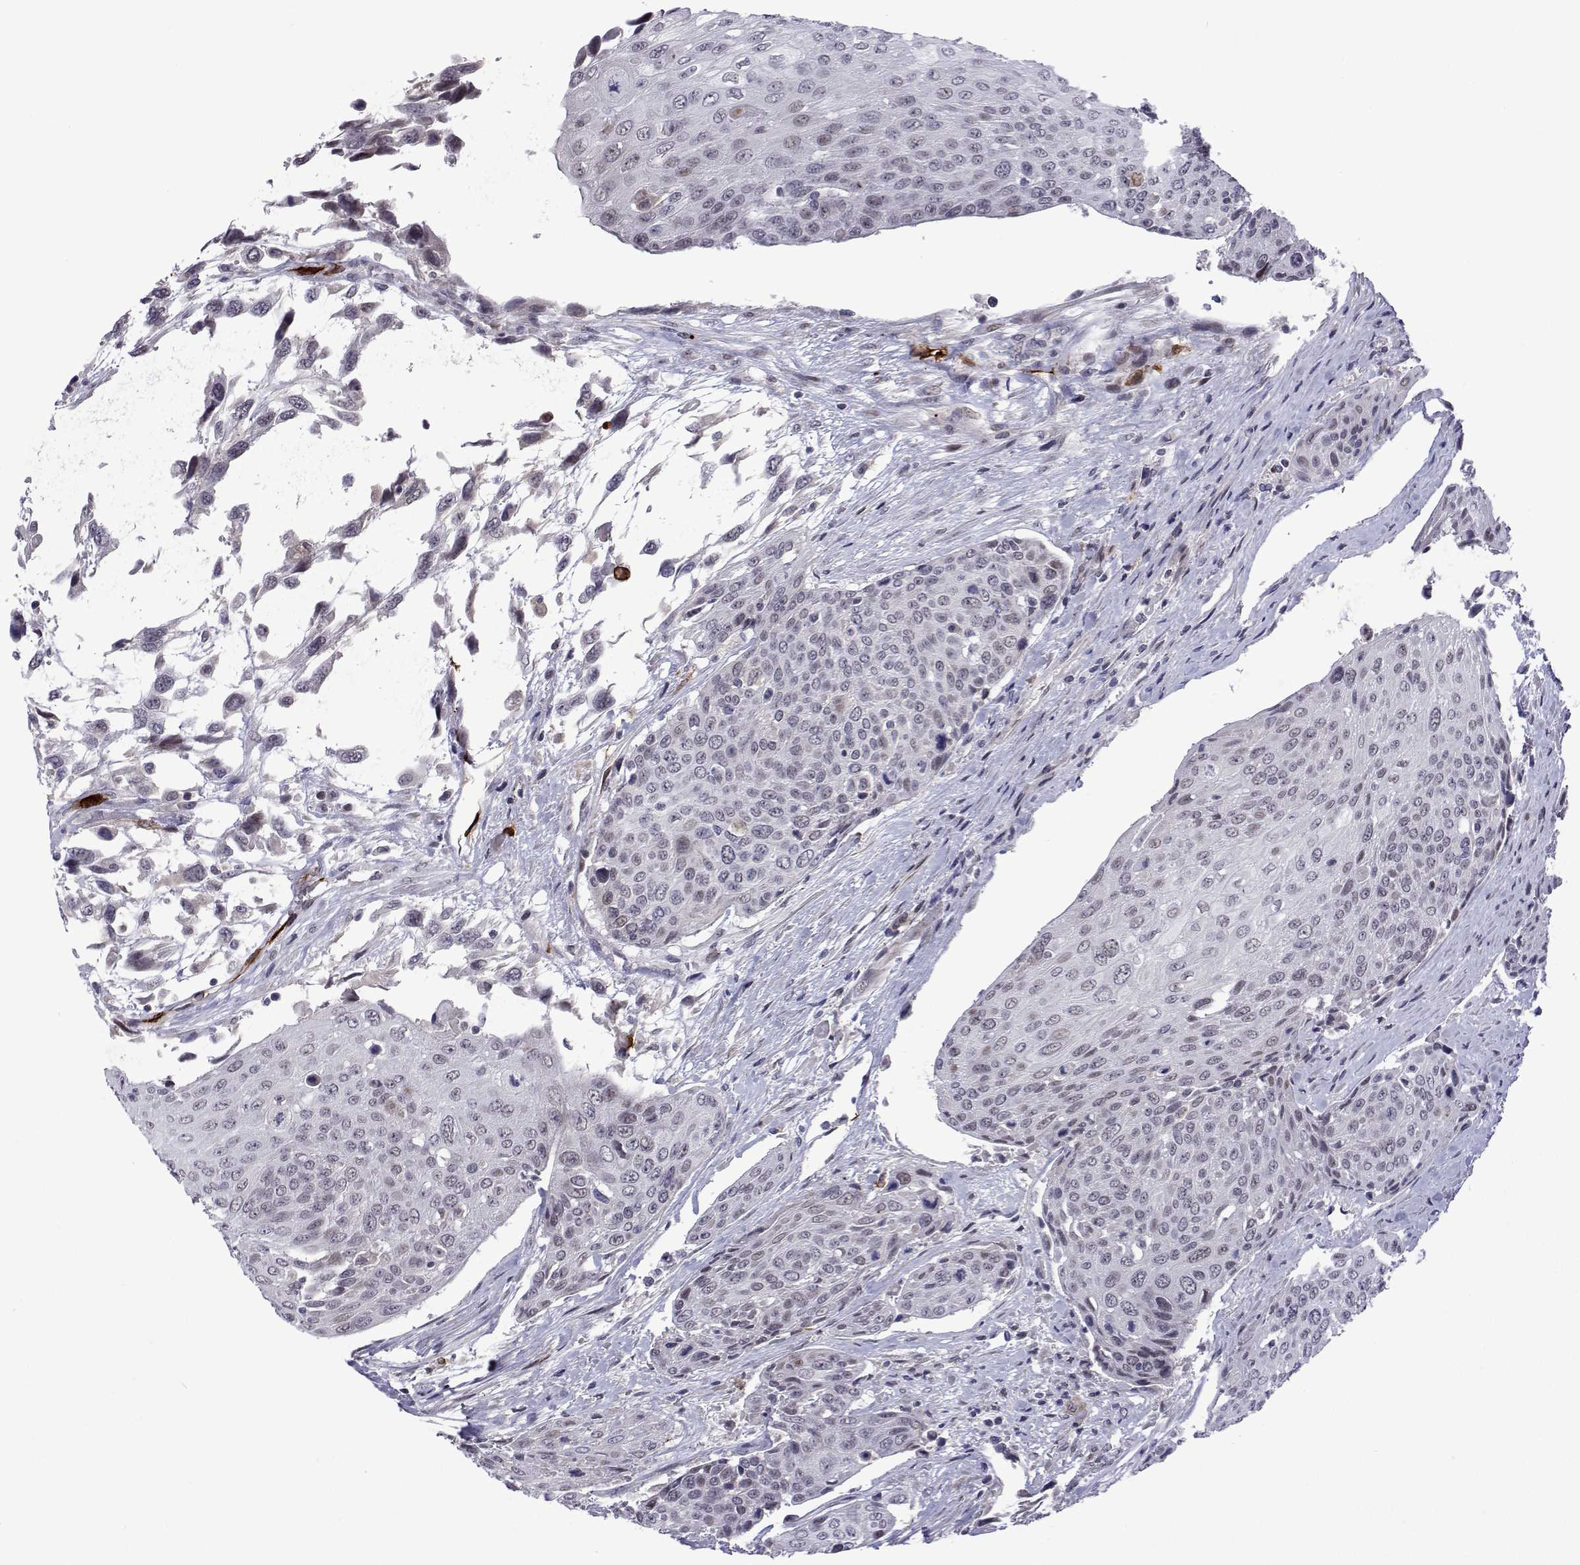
{"staining": {"intensity": "negative", "quantity": "none", "location": "none"}, "tissue": "urothelial cancer", "cell_type": "Tumor cells", "image_type": "cancer", "snomed": [{"axis": "morphology", "description": "Urothelial carcinoma, High grade"}, {"axis": "topography", "description": "Urinary bladder"}], "caption": "Tumor cells show no significant protein expression in urothelial carcinoma (high-grade).", "gene": "EFCAB3", "patient": {"sex": "female", "age": 70}}